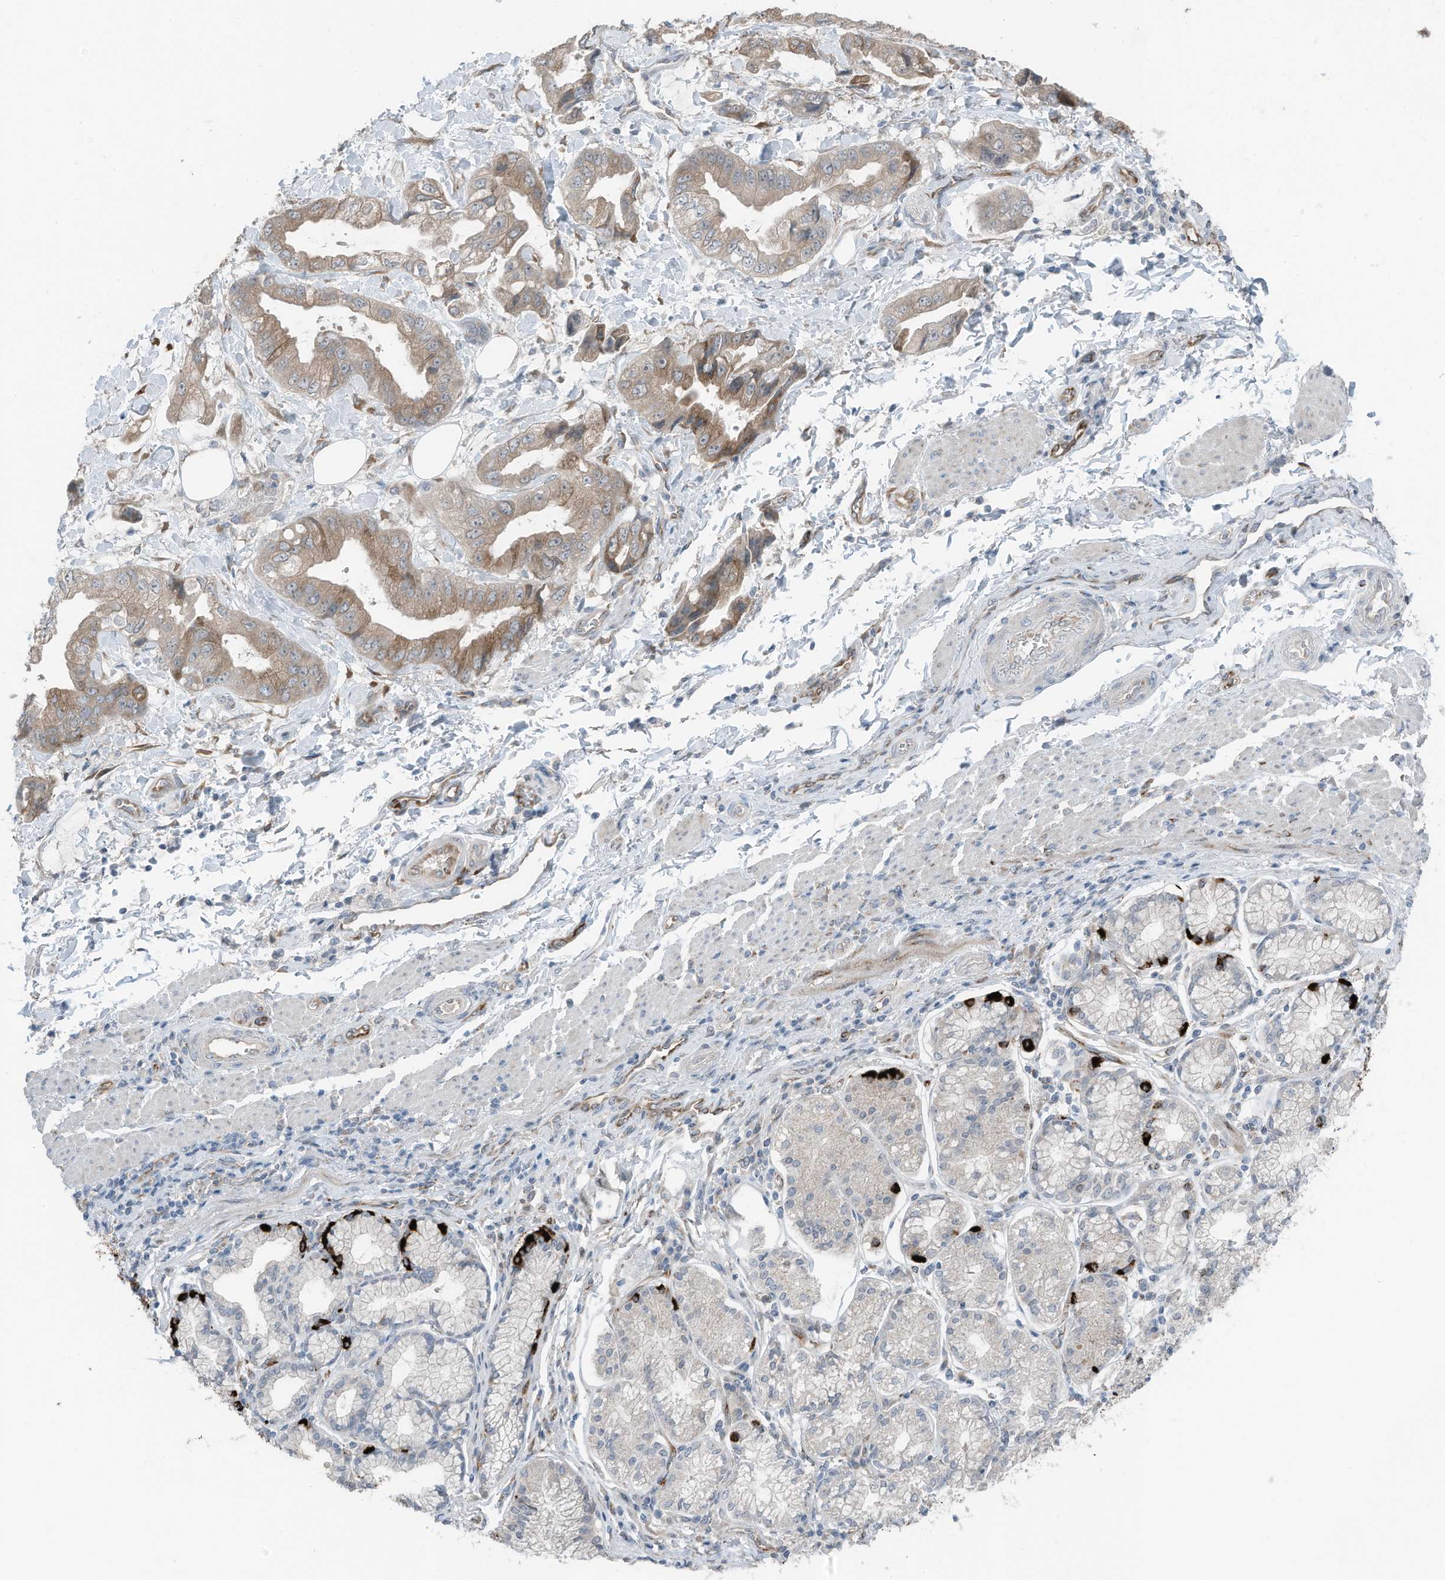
{"staining": {"intensity": "moderate", "quantity": ">75%", "location": "cytoplasmic/membranous"}, "tissue": "stomach cancer", "cell_type": "Tumor cells", "image_type": "cancer", "snomed": [{"axis": "morphology", "description": "Adenocarcinoma, NOS"}, {"axis": "topography", "description": "Stomach"}], "caption": "Approximately >75% of tumor cells in stomach cancer demonstrate moderate cytoplasmic/membranous protein staining as visualized by brown immunohistochemical staining.", "gene": "ARHGEF33", "patient": {"sex": "male", "age": 62}}